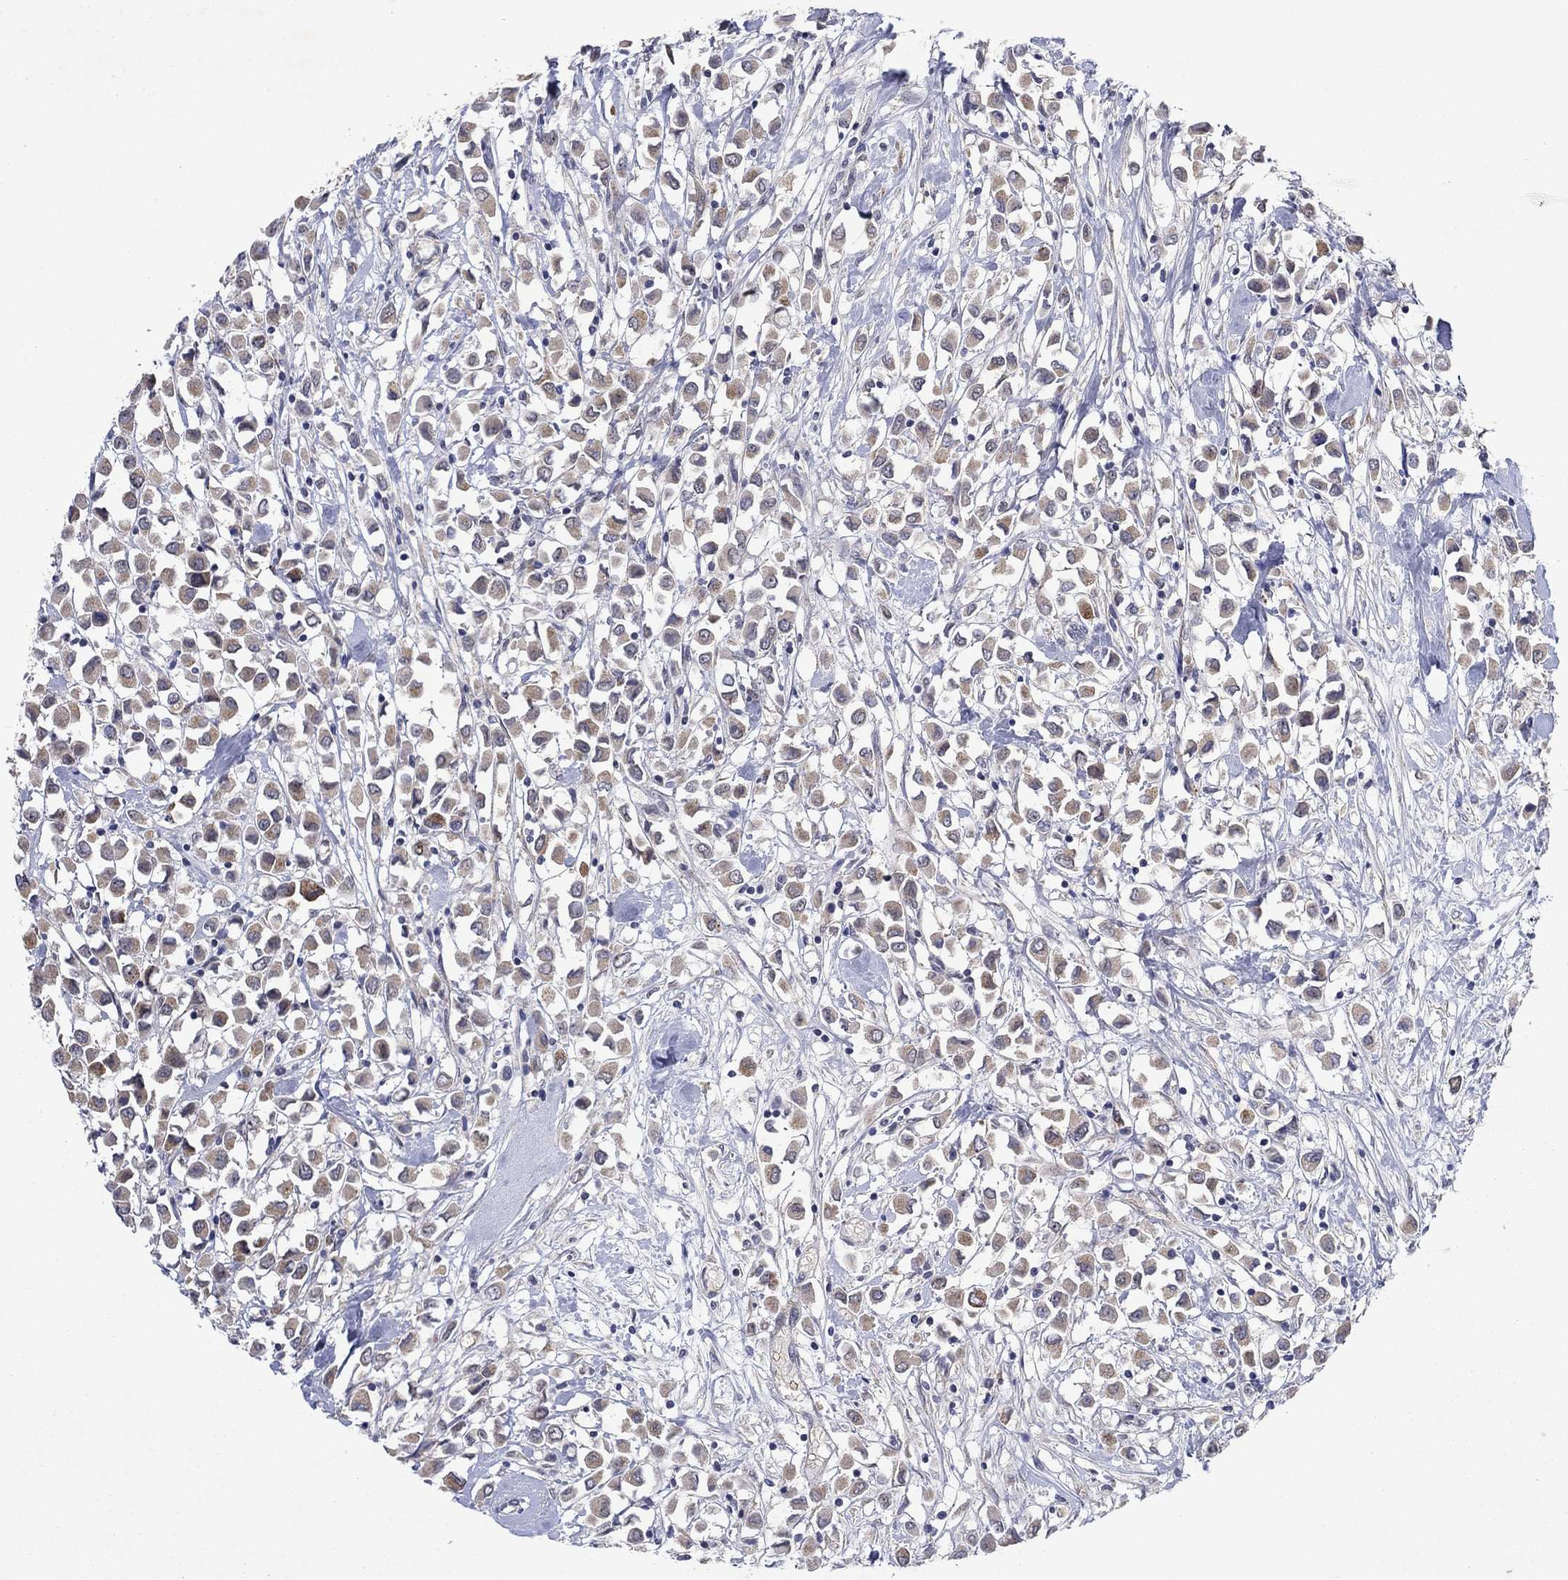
{"staining": {"intensity": "moderate", "quantity": "25%-75%", "location": "cytoplasmic/membranous"}, "tissue": "breast cancer", "cell_type": "Tumor cells", "image_type": "cancer", "snomed": [{"axis": "morphology", "description": "Duct carcinoma"}, {"axis": "topography", "description": "Breast"}], "caption": "The image shows immunohistochemical staining of breast cancer (intraductal carcinoma). There is moderate cytoplasmic/membranous positivity is appreciated in about 25%-75% of tumor cells.", "gene": "SDC1", "patient": {"sex": "female", "age": 61}}